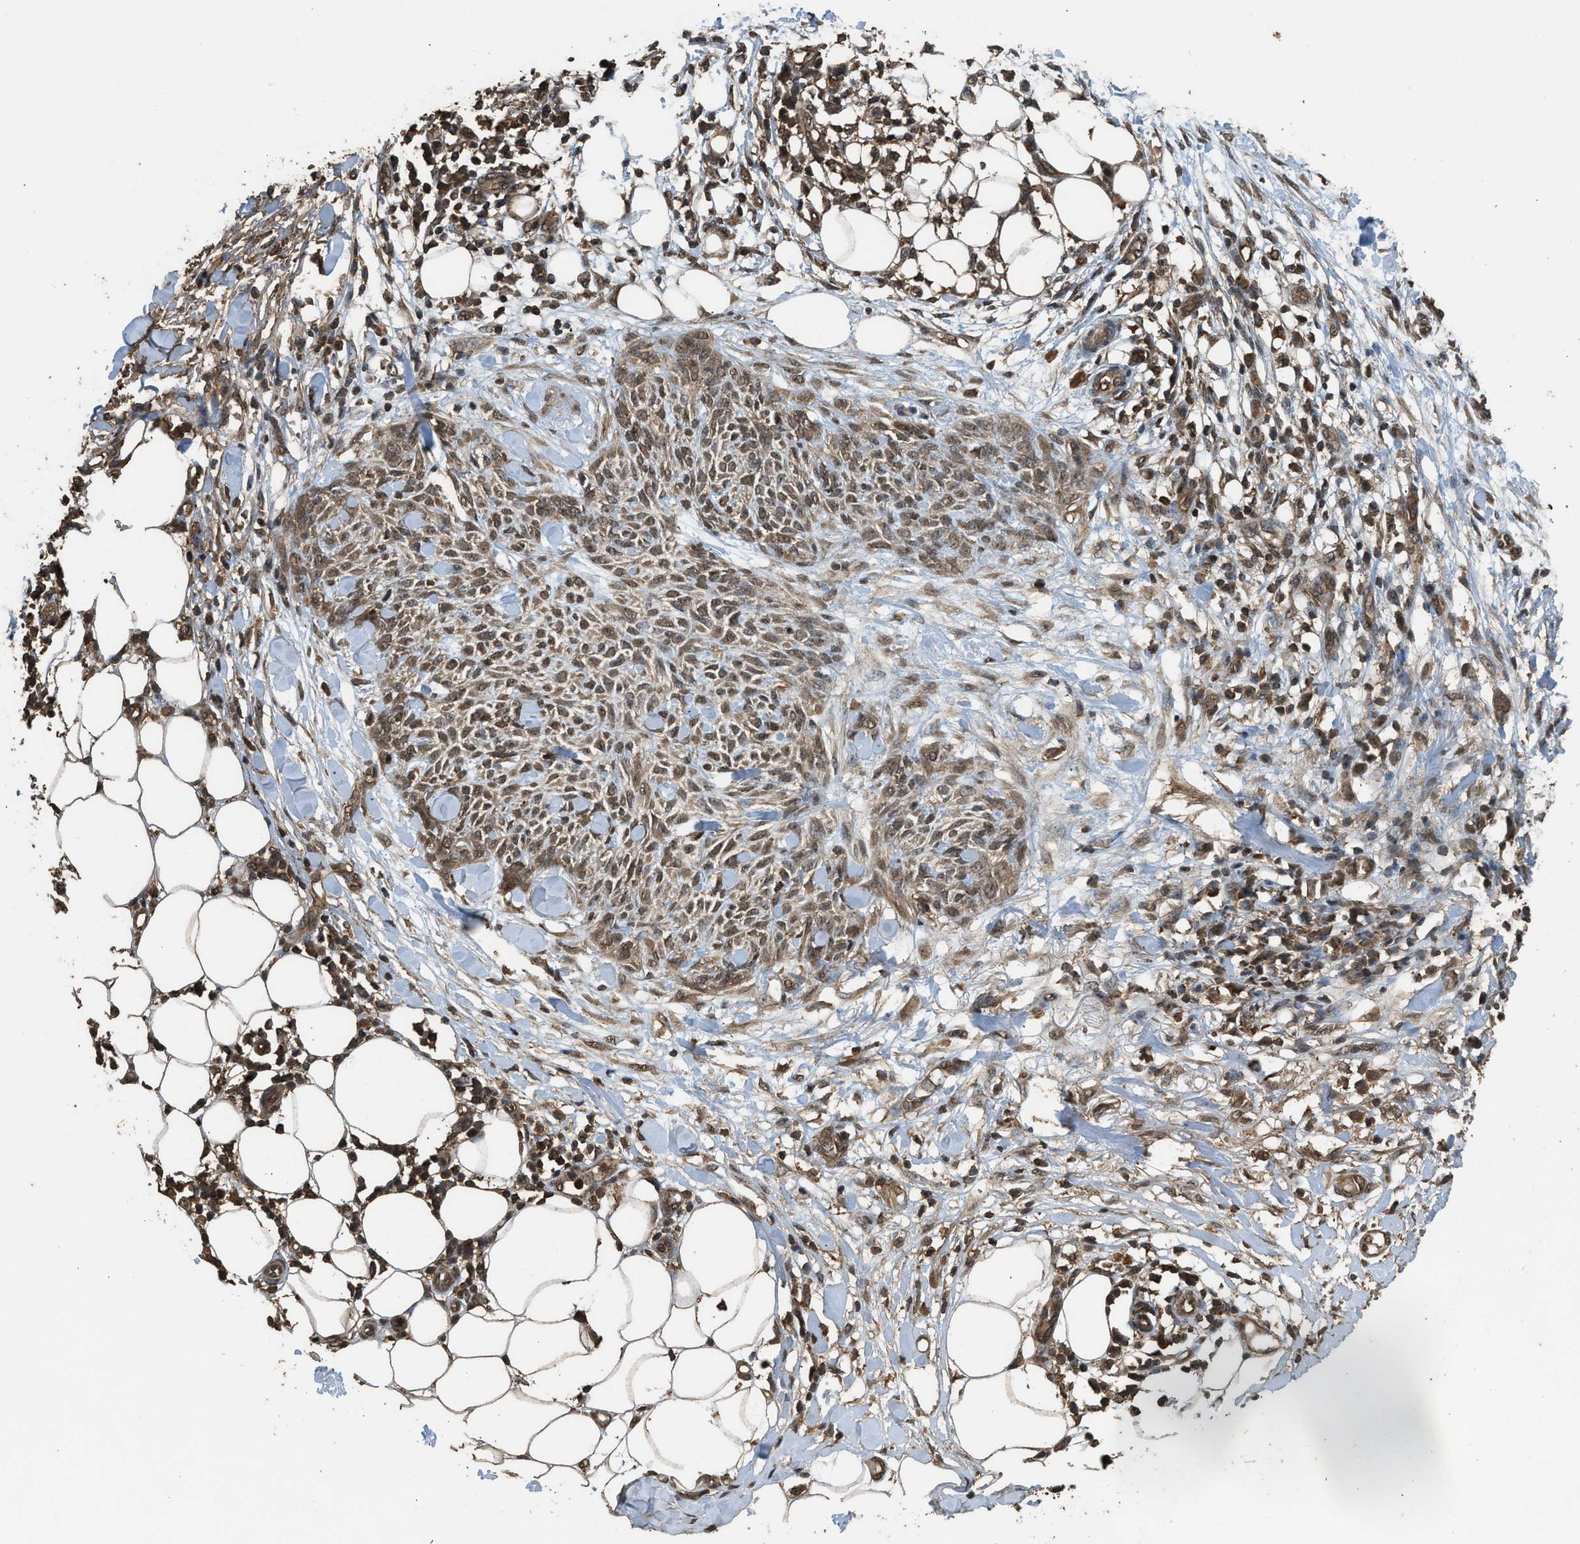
{"staining": {"intensity": "moderate", "quantity": ">75%", "location": "cytoplasmic/membranous,nuclear"}, "tissue": "skin cancer", "cell_type": "Tumor cells", "image_type": "cancer", "snomed": [{"axis": "morphology", "description": "Basal cell carcinoma"}, {"axis": "topography", "description": "Skin"}], "caption": "DAB immunohistochemical staining of human skin cancer demonstrates moderate cytoplasmic/membranous and nuclear protein staining in about >75% of tumor cells.", "gene": "MYBL2", "patient": {"sex": "female", "age": 84}}